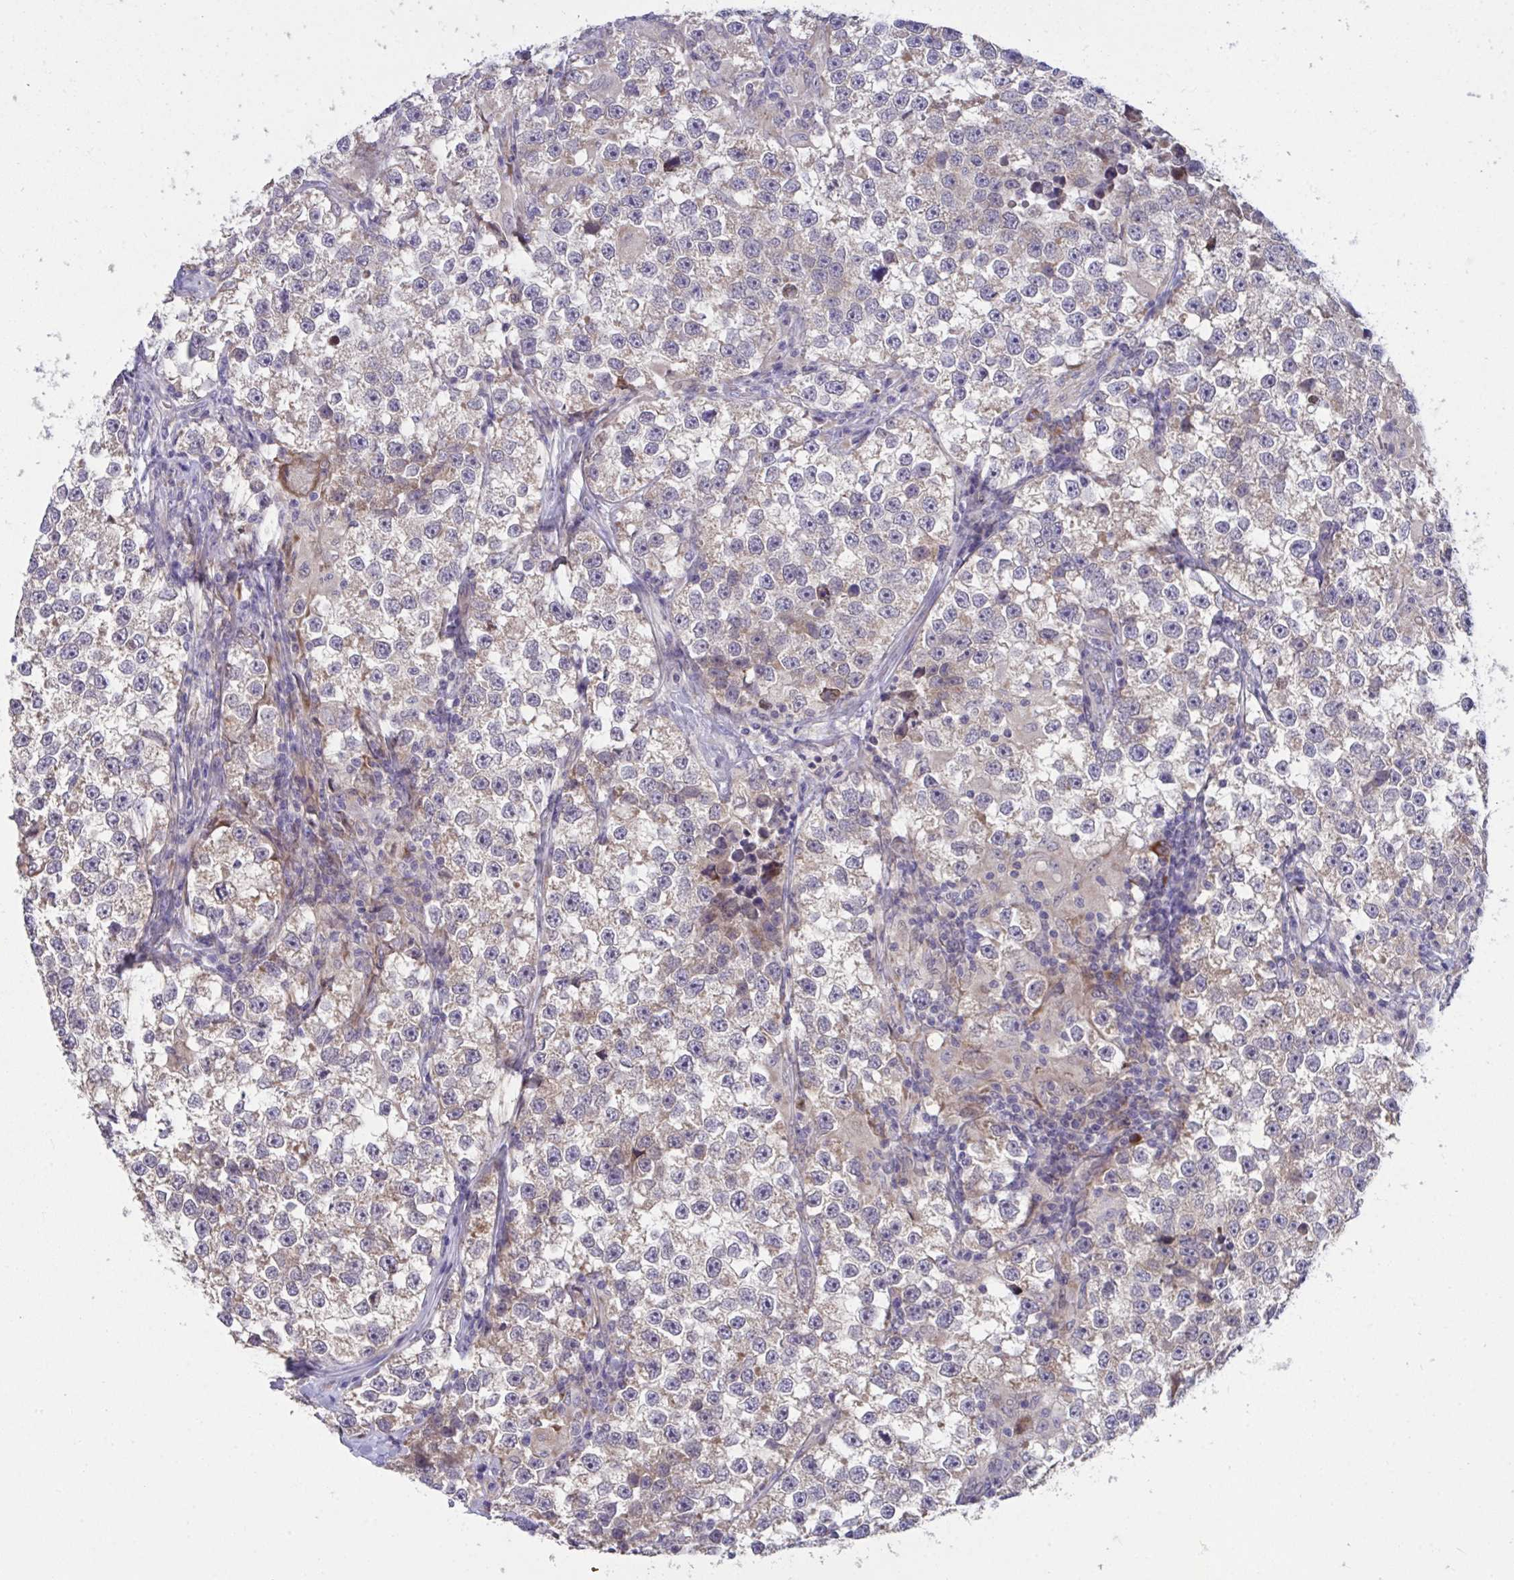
{"staining": {"intensity": "weak", "quantity": "25%-75%", "location": "cytoplasmic/membranous"}, "tissue": "testis cancer", "cell_type": "Tumor cells", "image_type": "cancer", "snomed": [{"axis": "morphology", "description": "Seminoma, NOS"}, {"axis": "topography", "description": "Testis"}], "caption": "Immunohistochemistry (IHC) micrograph of neoplastic tissue: human seminoma (testis) stained using IHC displays low levels of weak protein expression localized specifically in the cytoplasmic/membranous of tumor cells, appearing as a cytoplasmic/membranous brown color.", "gene": "SUSD4", "patient": {"sex": "male", "age": 46}}